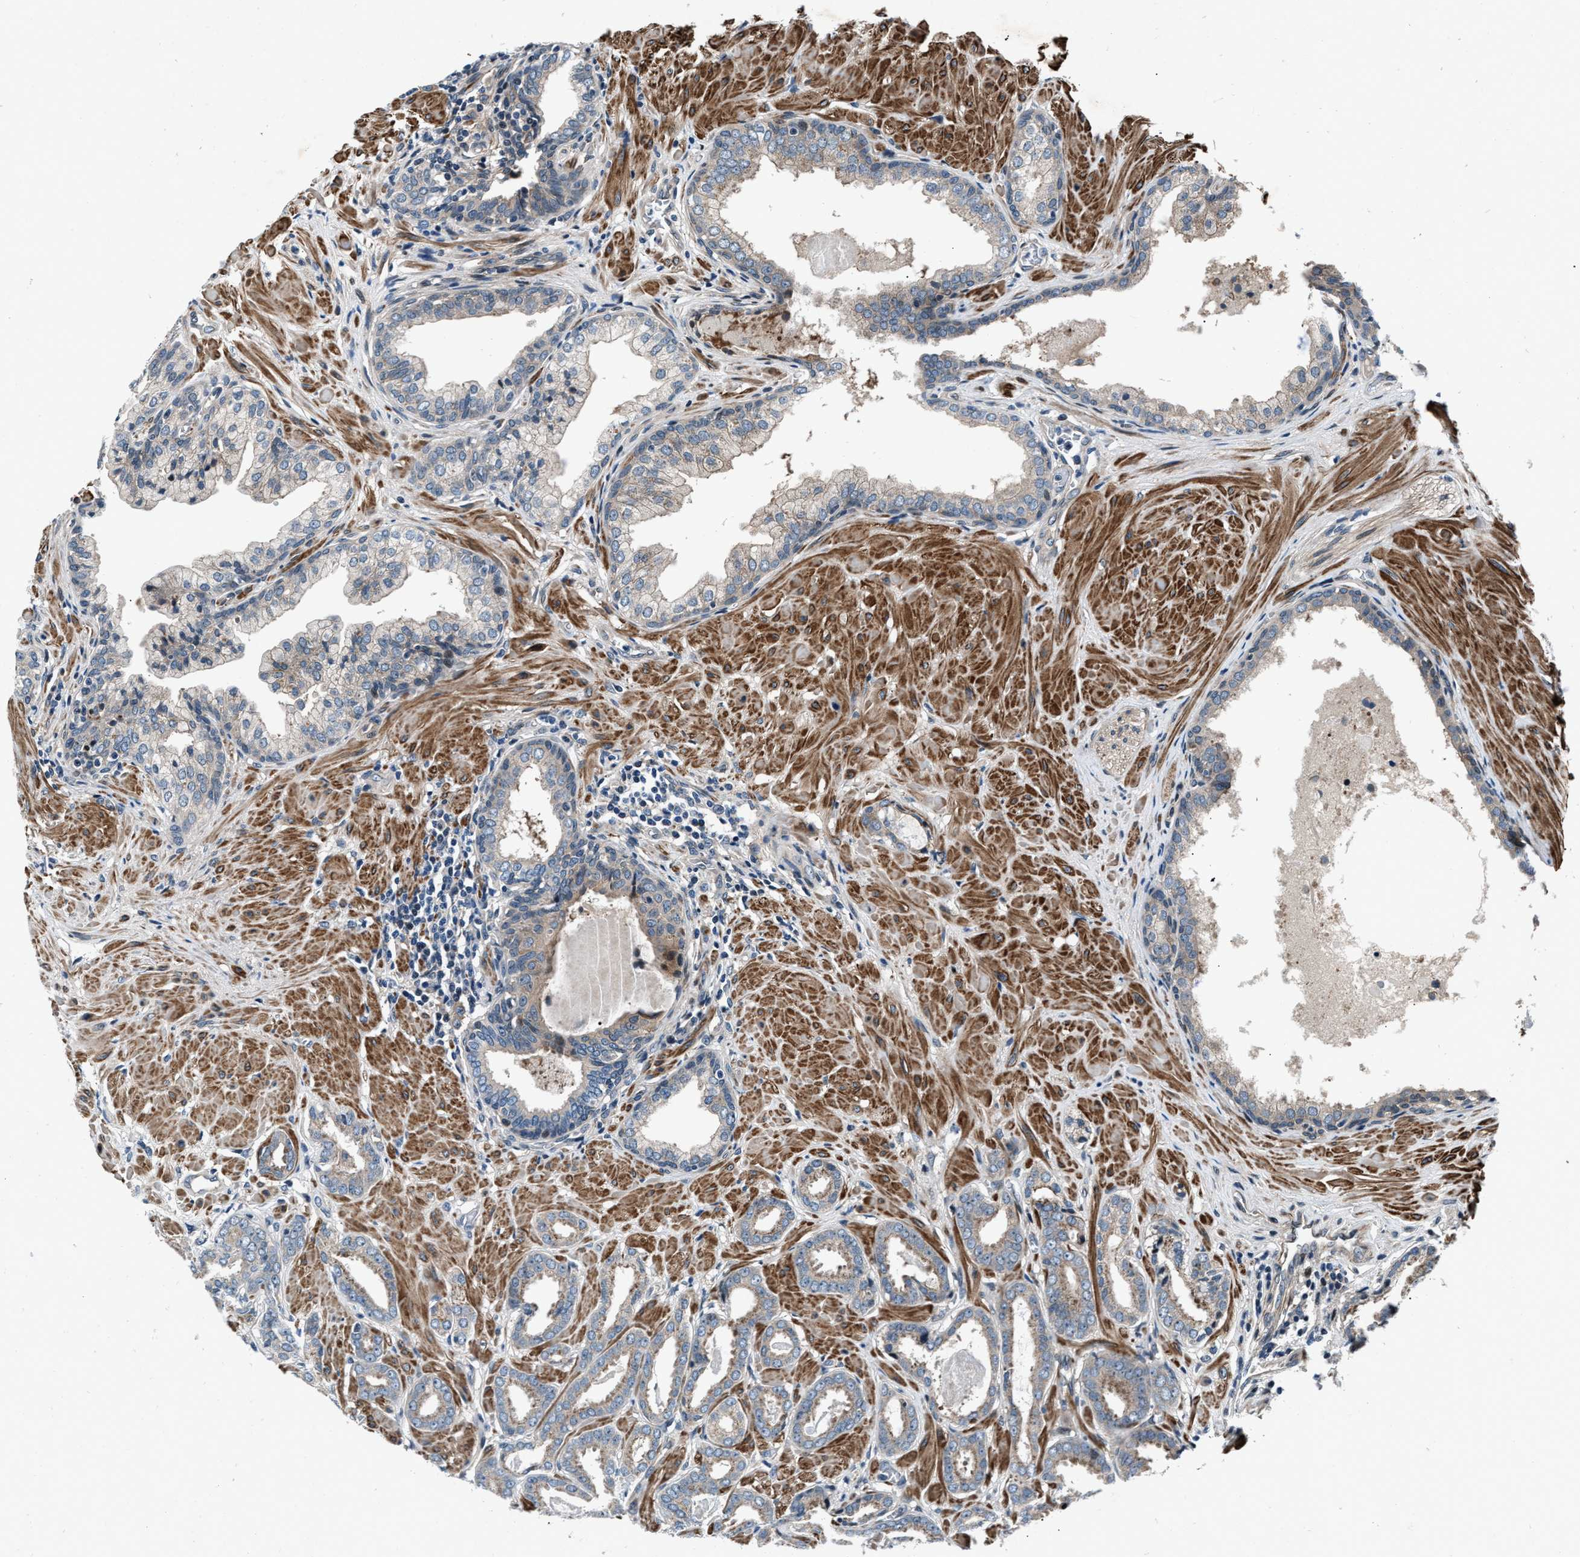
{"staining": {"intensity": "weak", "quantity": ">75%", "location": "cytoplasmic/membranous"}, "tissue": "prostate cancer", "cell_type": "Tumor cells", "image_type": "cancer", "snomed": [{"axis": "morphology", "description": "Adenocarcinoma, Low grade"}, {"axis": "topography", "description": "Prostate"}], "caption": "Immunohistochemical staining of human prostate cancer reveals low levels of weak cytoplasmic/membranous protein staining in about >75% of tumor cells.", "gene": "DYNC2I1", "patient": {"sex": "male", "age": 53}}